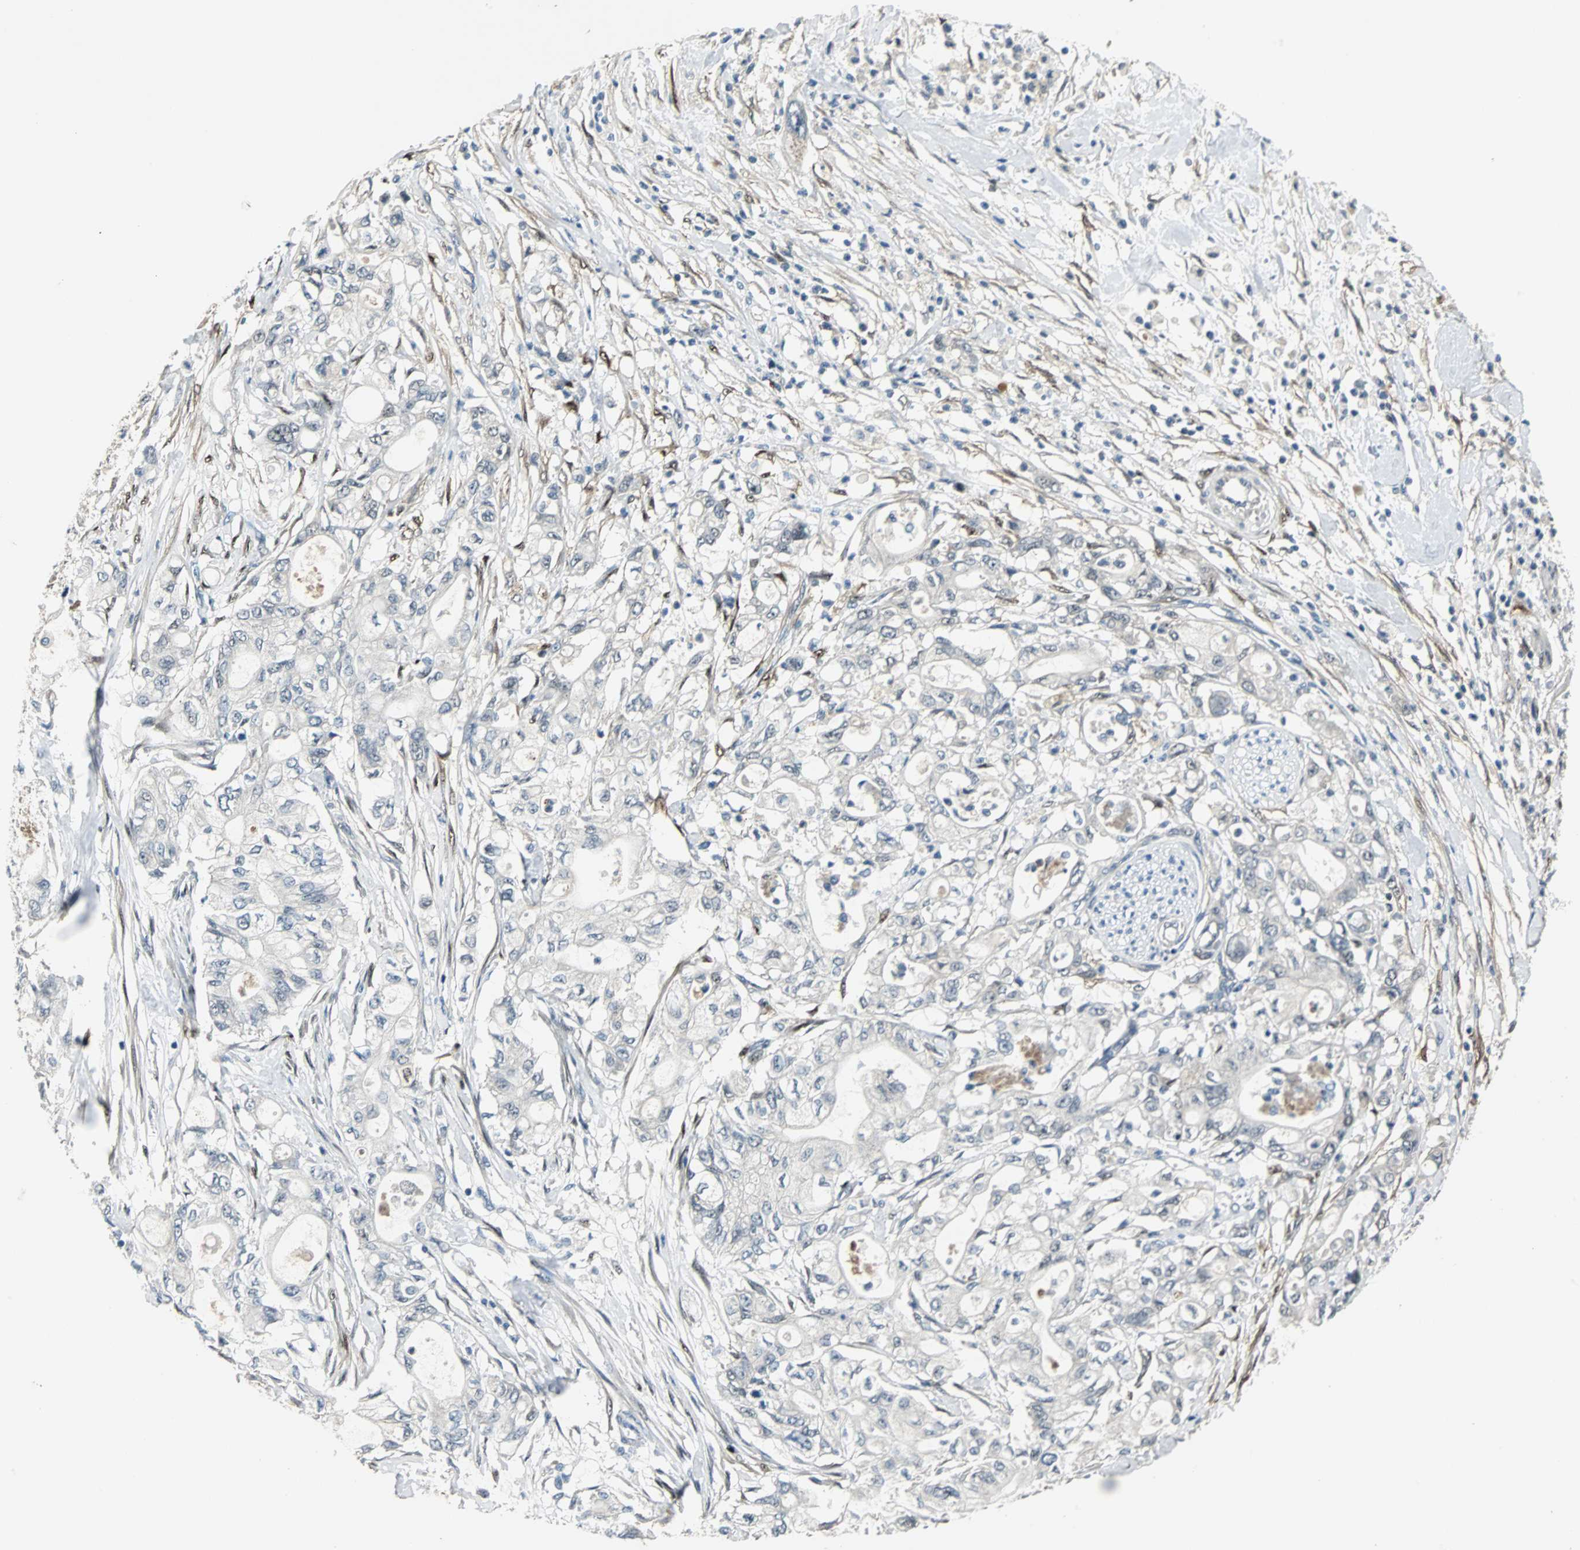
{"staining": {"intensity": "negative", "quantity": "none", "location": "none"}, "tissue": "pancreatic cancer", "cell_type": "Tumor cells", "image_type": "cancer", "snomed": [{"axis": "morphology", "description": "Adenocarcinoma, NOS"}, {"axis": "topography", "description": "Pancreas"}], "caption": "An immunohistochemistry micrograph of pancreatic cancer is shown. There is no staining in tumor cells of pancreatic cancer.", "gene": "FHL2", "patient": {"sex": "male", "age": 79}}